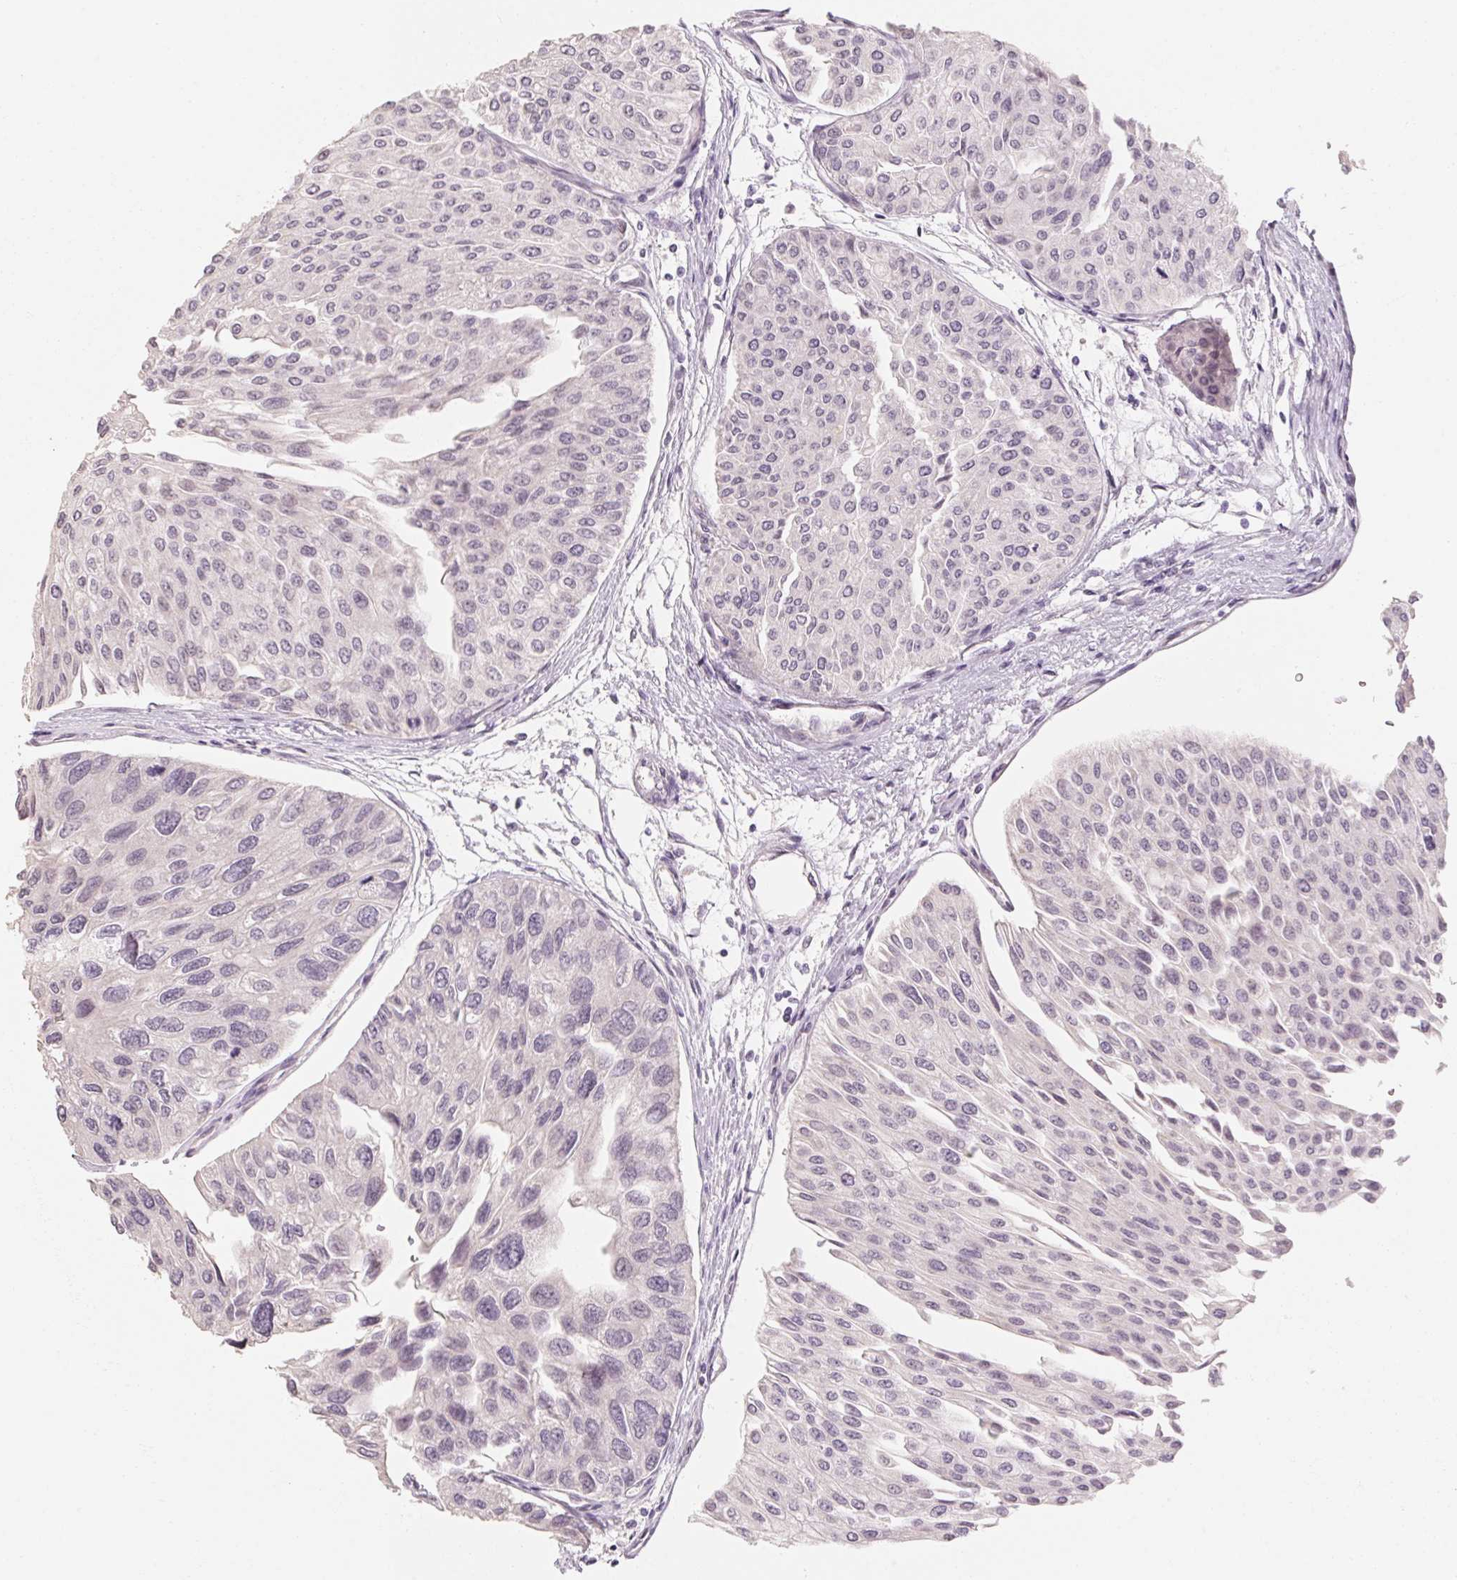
{"staining": {"intensity": "negative", "quantity": "none", "location": "none"}, "tissue": "urothelial cancer", "cell_type": "Tumor cells", "image_type": "cancer", "snomed": [{"axis": "morphology", "description": "Urothelial carcinoma, NOS"}, {"axis": "topography", "description": "Urinary bladder"}], "caption": "Immunohistochemistry (IHC) of human urothelial cancer reveals no staining in tumor cells.", "gene": "CAPZA3", "patient": {"sex": "male", "age": 67}}